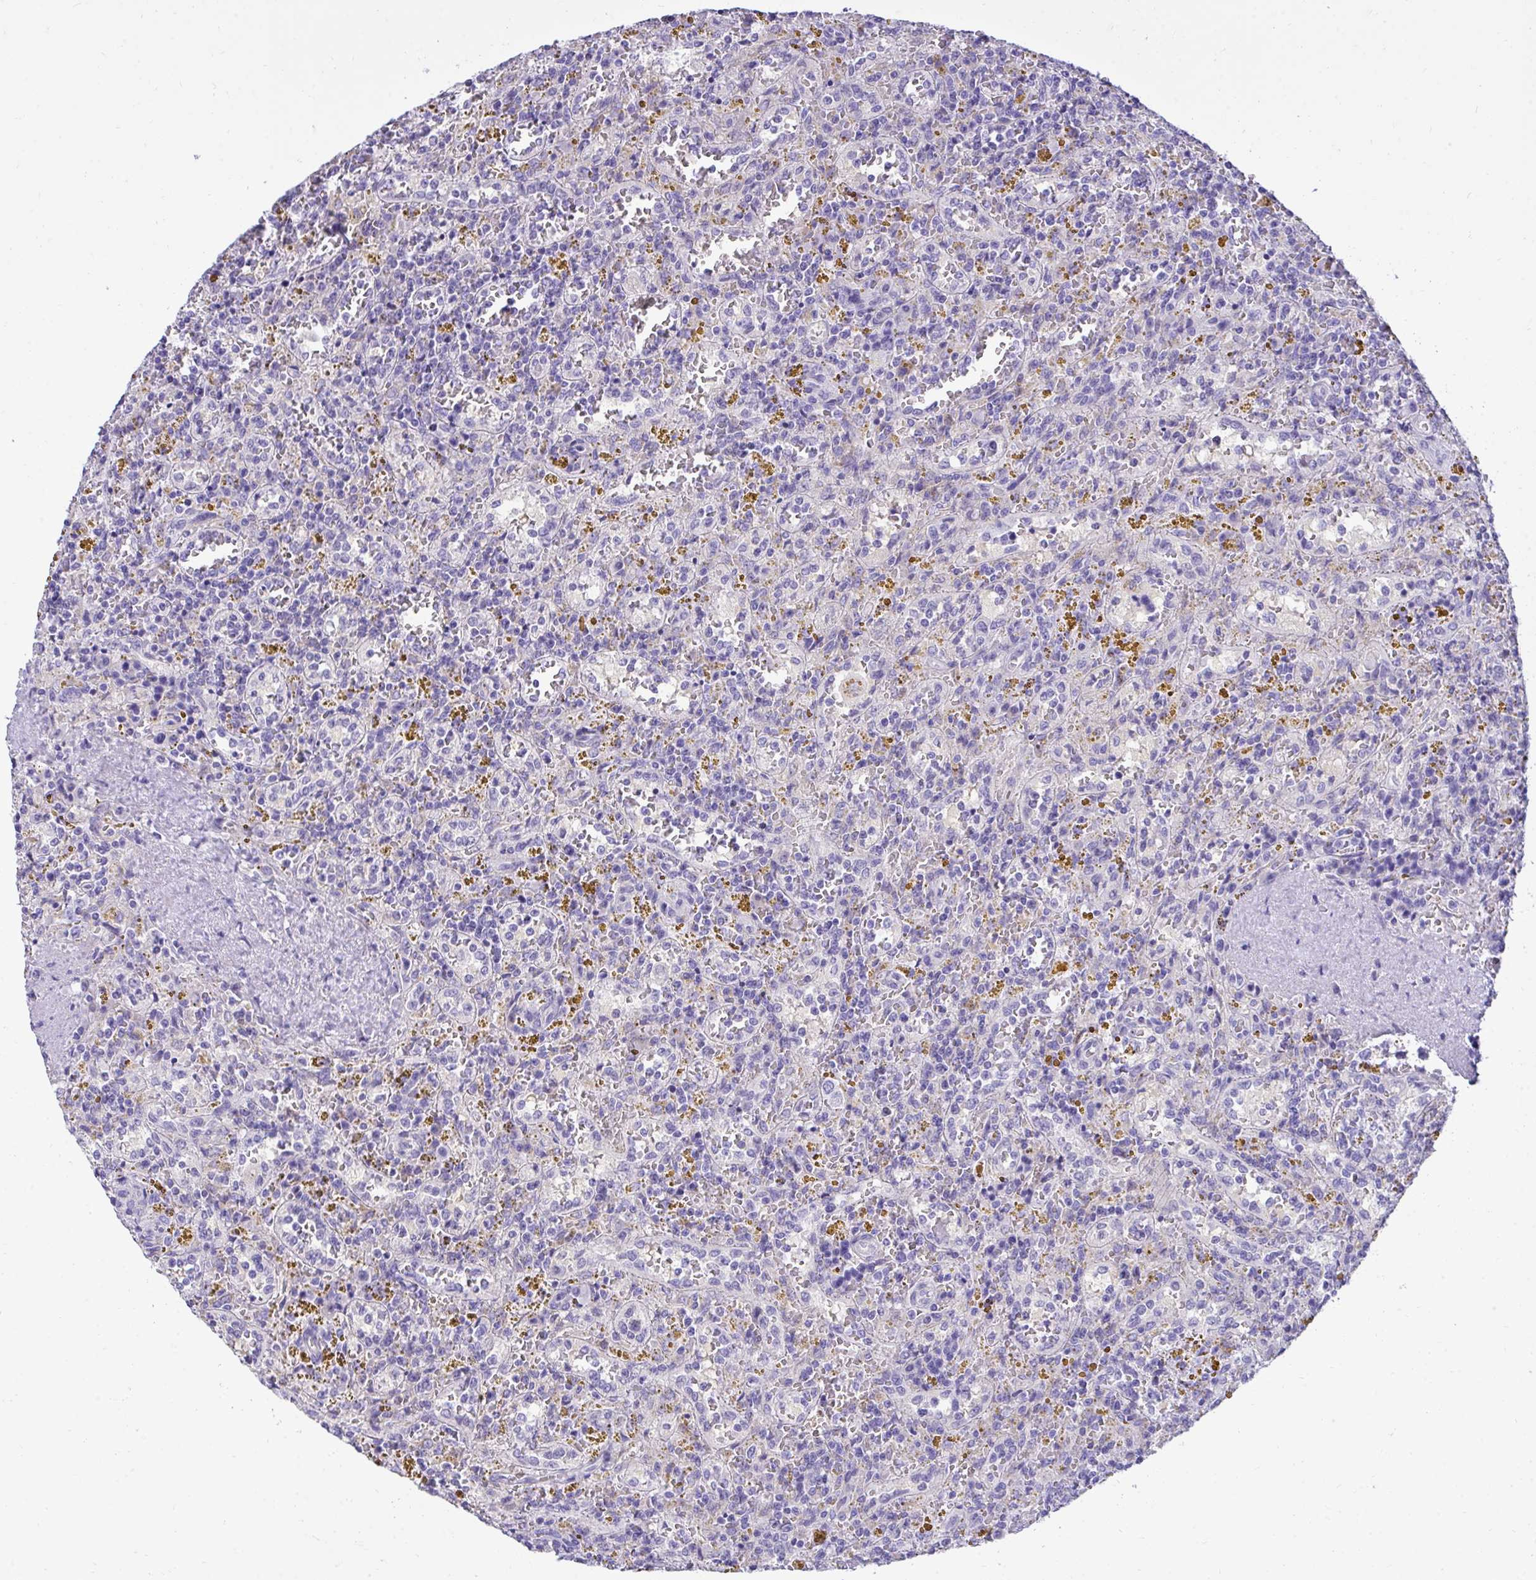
{"staining": {"intensity": "negative", "quantity": "none", "location": "none"}, "tissue": "lymphoma", "cell_type": "Tumor cells", "image_type": "cancer", "snomed": [{"axis": "morphology", "description": "Malignant lymphoma, non-Hodgkin's type, Low grade"}, {"axis": "topography", "description": "Spleen"}], "caption": "Tumor cells show no significant positivity in lymphoma. (Brightfield microscopy of DAB immunohistochemistry at high magnification).", "gene": "TMCO5A", "patient": {"sex": "female", "age": 65}}